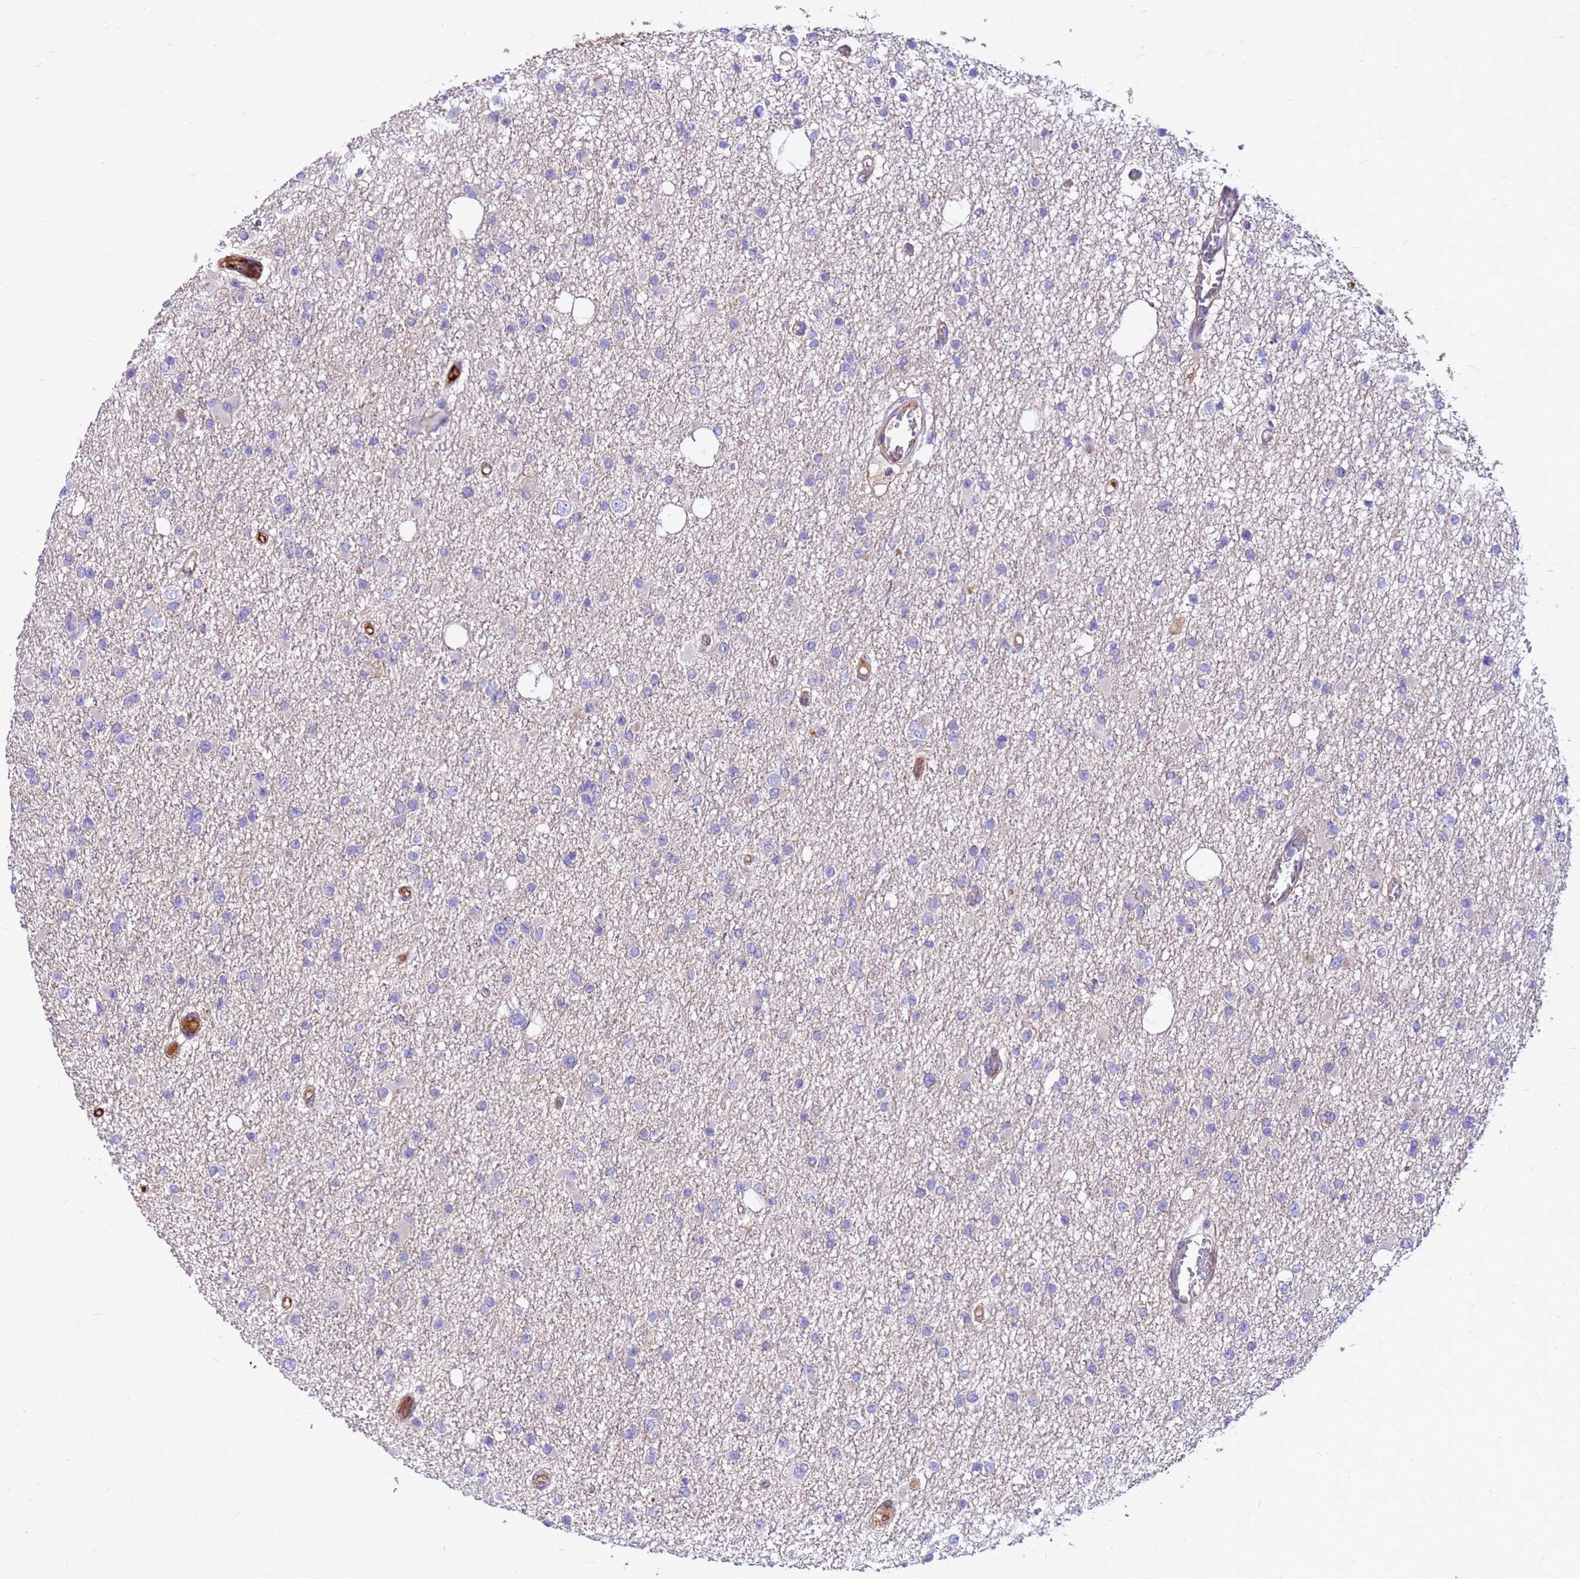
{"staining": {"intensity": "negative", "quantity": "none", "location": "none"}, "tissue": "glioma", "cell_type": "Tumor cells", "image_type": "cancer", "snomed": [{"axis": "morphology", "description": "Glioma, malignant, Low grade"}, {"axis": "topography", "description": "Brain"}], "caption": "The histopathology image reveals no significant expression in tumor cells of malignant glioma (low-grade). Brightfield microscopy of immunohistochemistry stained with DAB (3,3'-diaminobenzidine) (brown) and hematoxylin (blue), captured at high magnification.", "gene": "CRHBP", "patient": {"sex": "female", "age": 22}}